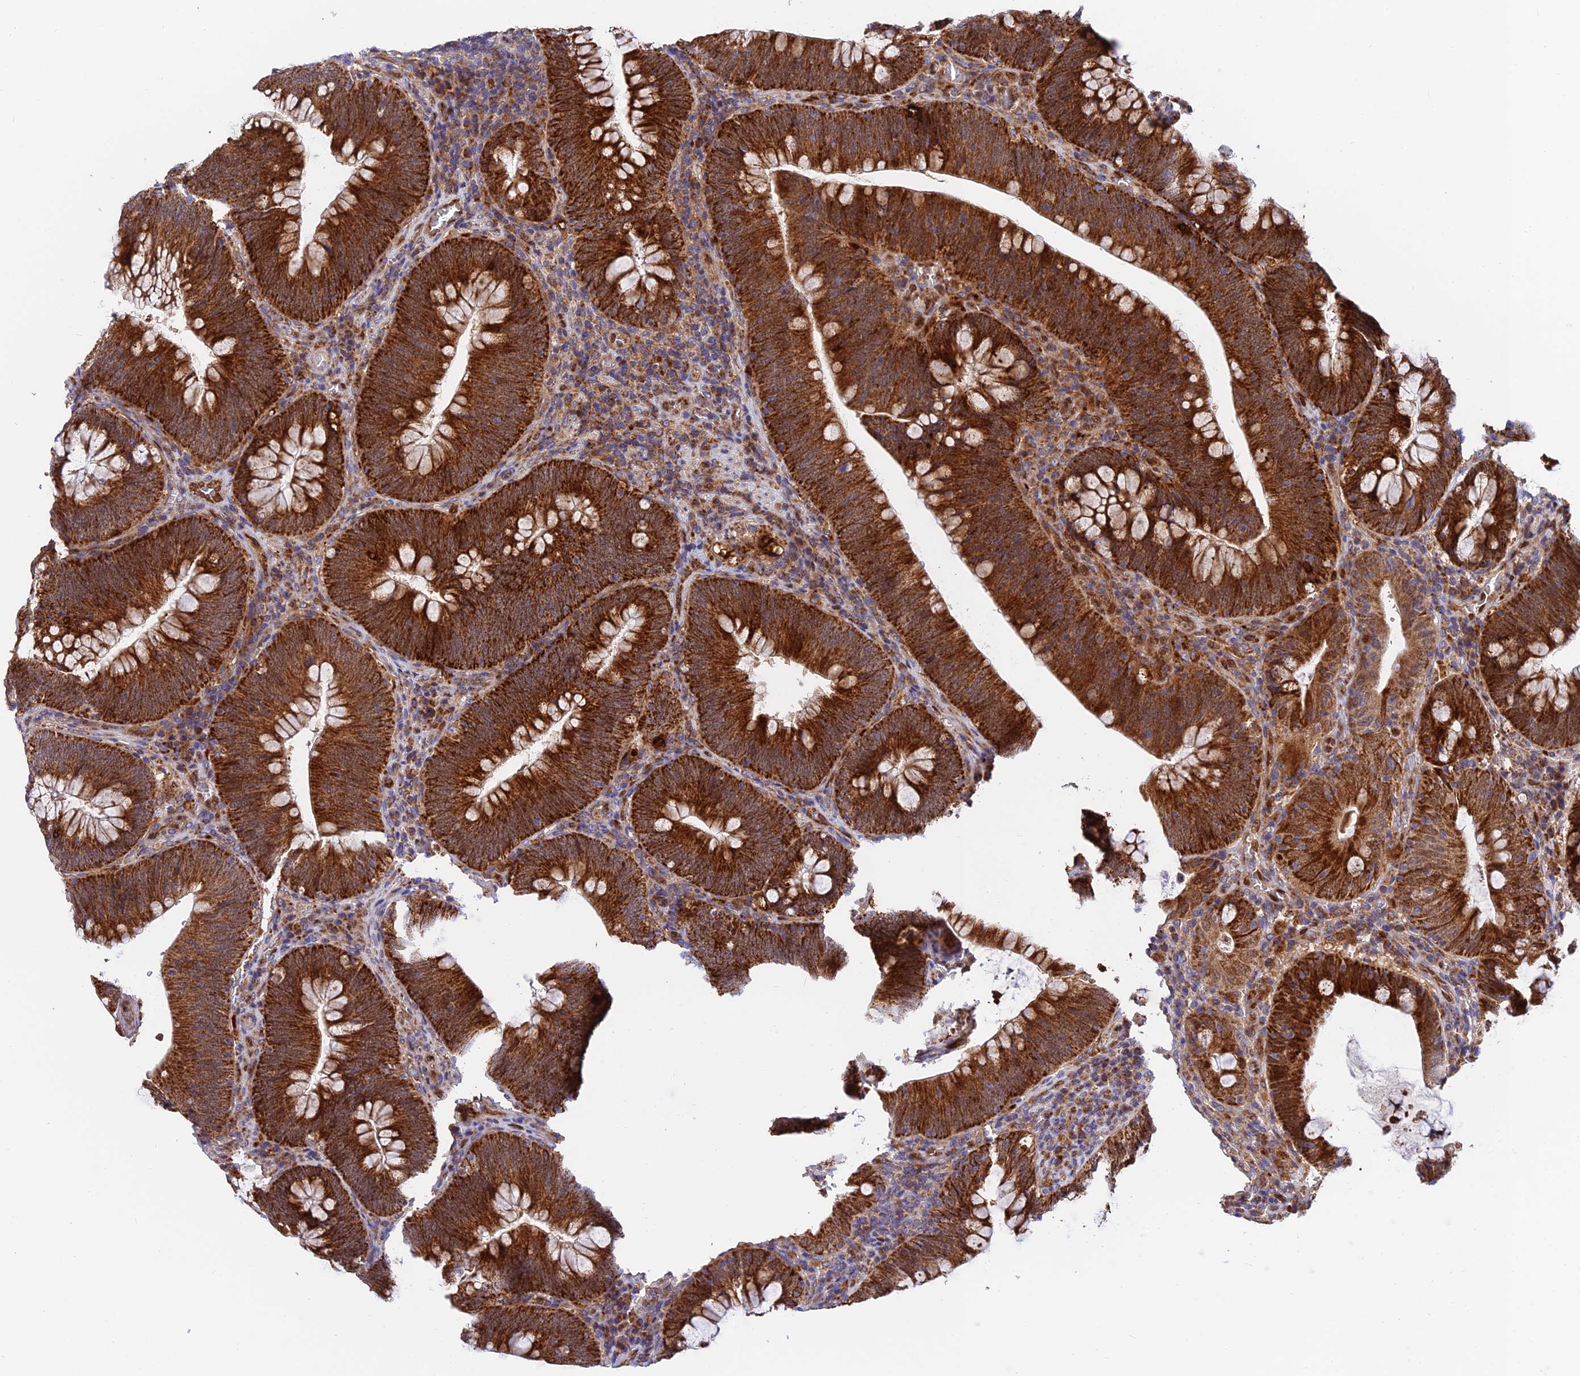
{"staining": {"intensity": "strong", "quantity": ">75%", "location": "cytoplasmic/membranous"}, "tissue": "colorectal cancer", "cell_type": "Tumor cells", "image_type": "cancer", "snomed": [{"axis": "morphology", "description": "Normal tissue, NOS"}, {"axis": "topography", "description": "Colon"}], "caption": "Tumor cells display high levels of strong cytoplasmic/membranous staining in approximately >75% of cells in colorectal cancer.", "gene": "PODNL1", "patient": {"sex": "female", "age": 82}}